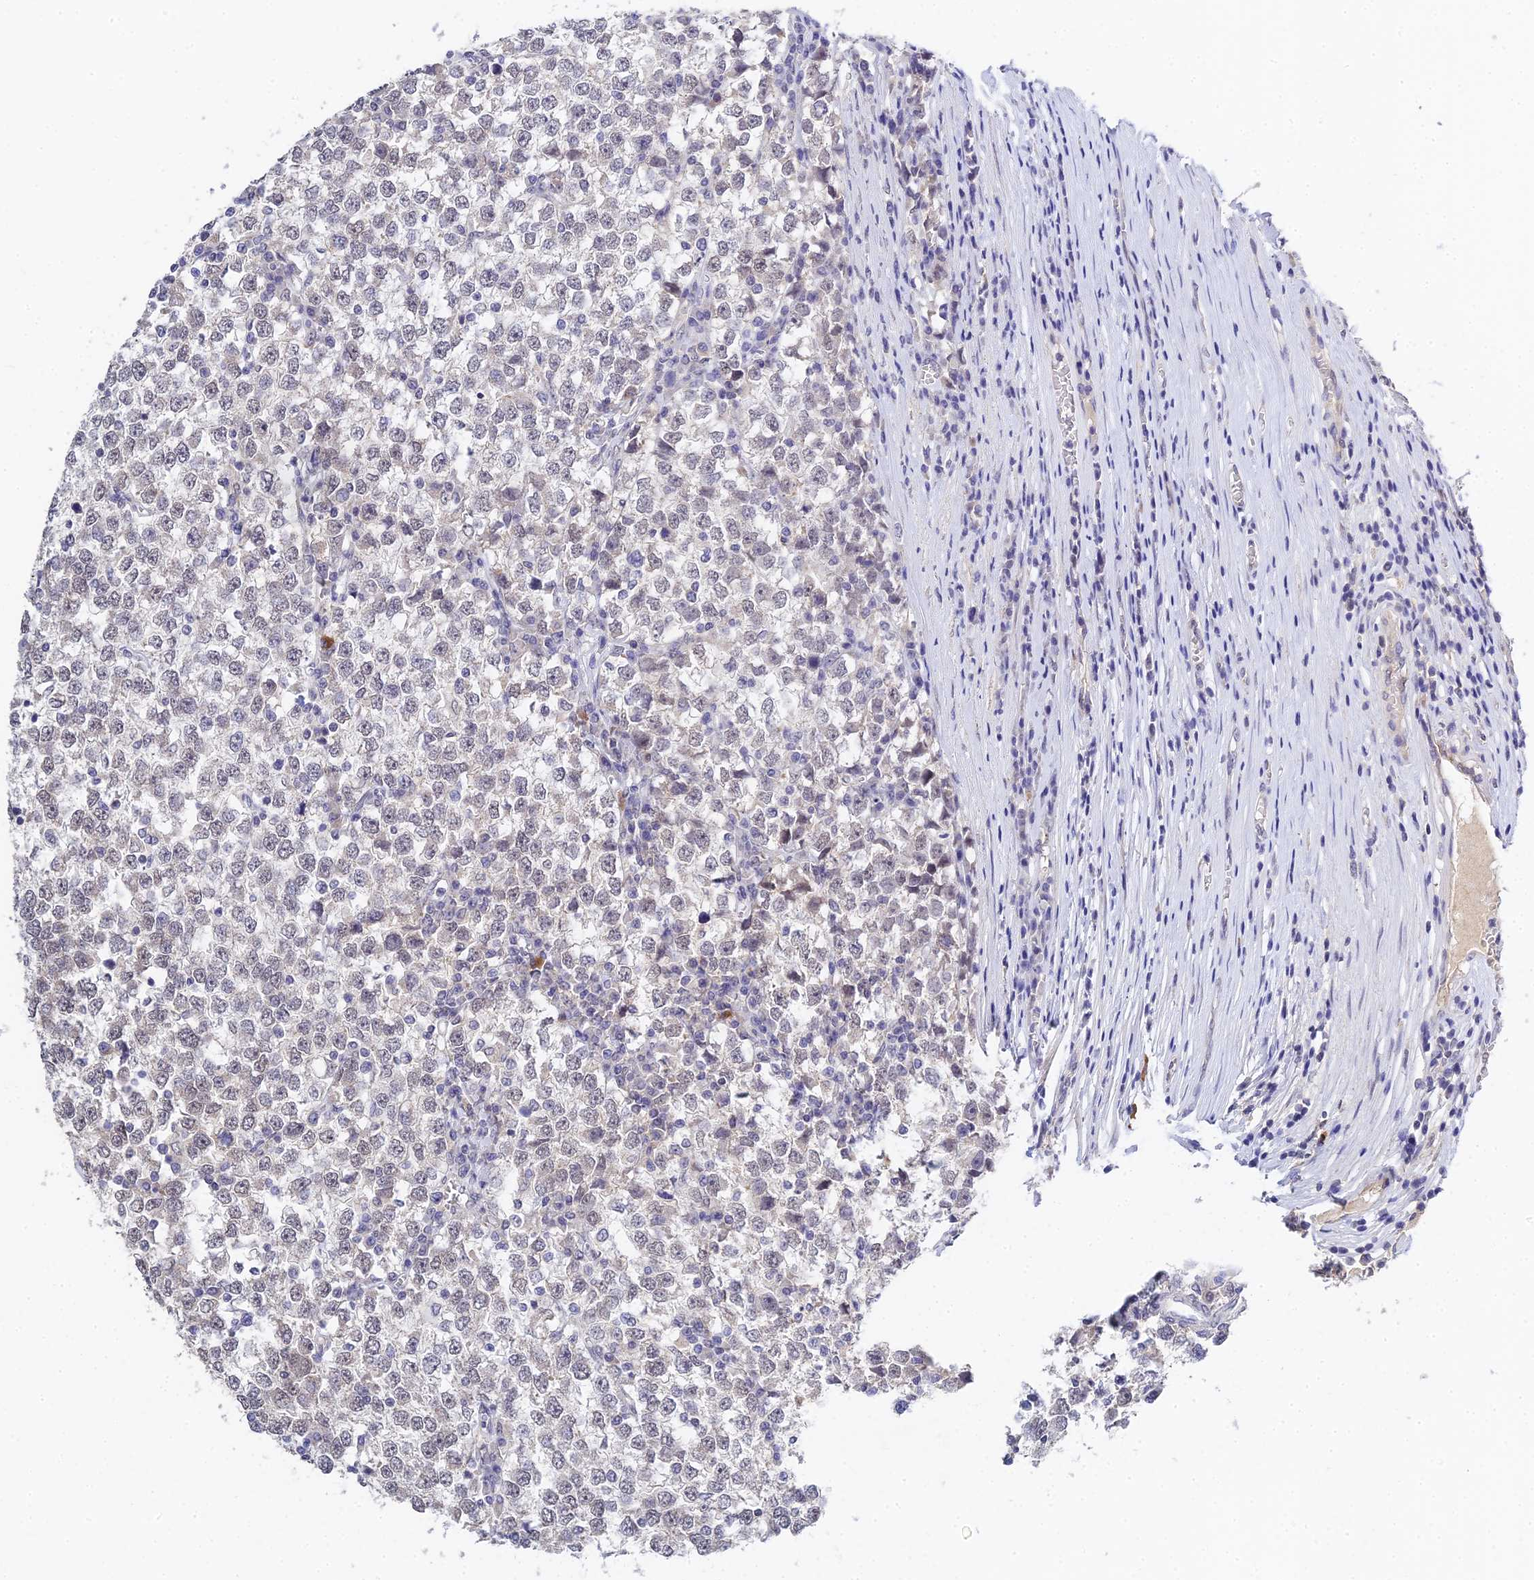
{"staining": {"intensity": "negative", "quantity": "none", "location": "none"}, "tissue": "testis cancer", "cell_type": "Tumor cells", "image_type": "cancer", "snomed": [{"axis": "morphology", "description": "Seminoma, NOS"}, {"axis": "topography", "description": "Testis"}], "caption": "The immunohistochemistry histopathology image has no significant staining in tumor cells of testis cancer tissue.", "gene": "HOXB1", "patient": {"sex": "male", "age": 65}}